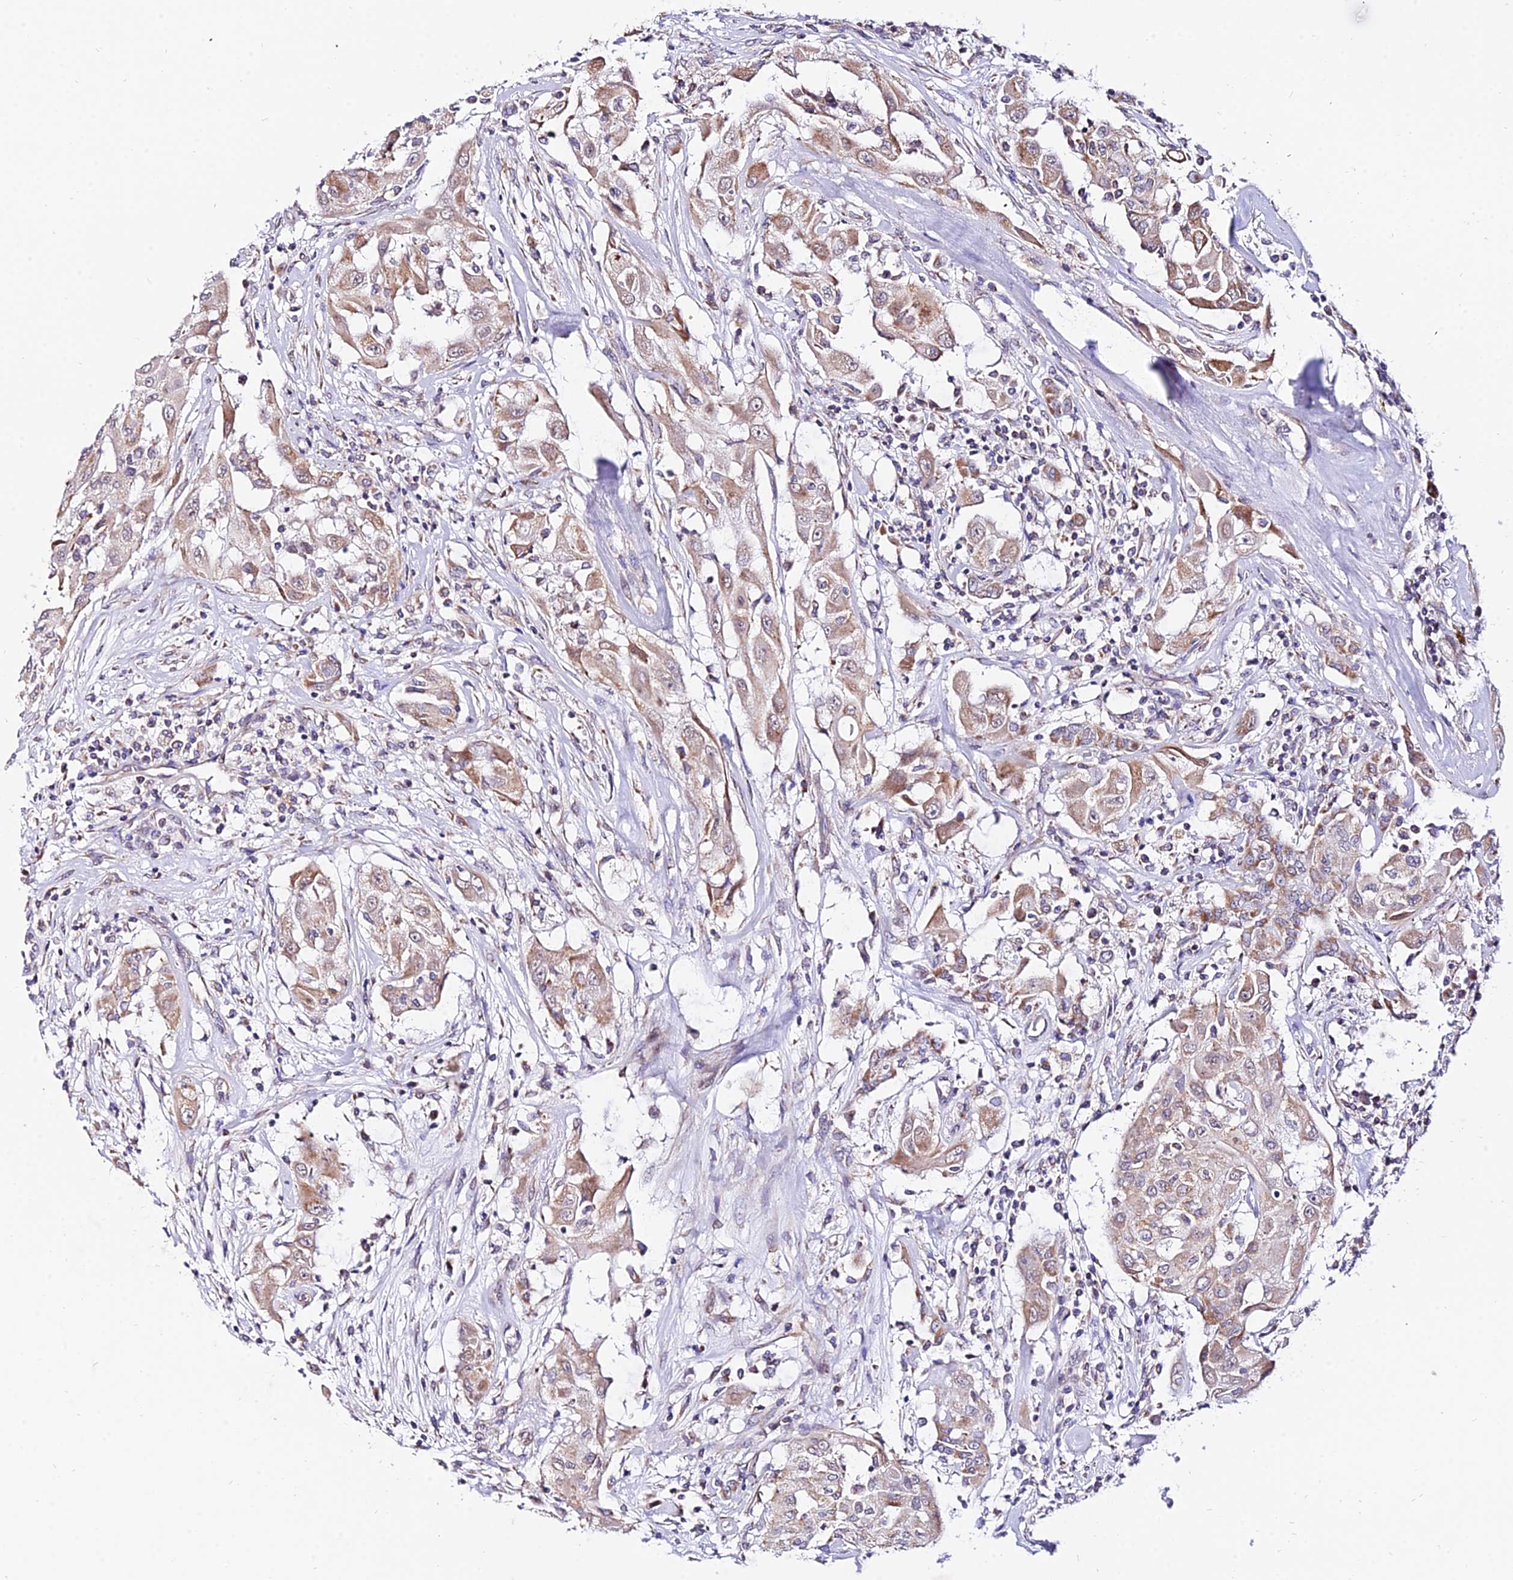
{"staining": {"intensity": "moderate", "quantity": ">75%", "location": "cytoplasmic/membranous"}, "tissue": "thyroid cancer", "cell_type": "Tumor cells", "image_type": "cancer", "snomed": [{"axis": "morphology", "description": "Papillary adenocarcinoma, NOS"}, {"axis": "topography", "description": "Thyroid gland"}], "caption": "High-magnification brightfield microscopy of thyroid cancer stained with DAB (brown) and counterstained with hematoxylin (blue). tumor cells exhibit moderate cytoplasmic/membranous expression is identified in about>75% of cells.", "gene": "ATP5PB", "patient": {"sex": "female", "age": 59}}